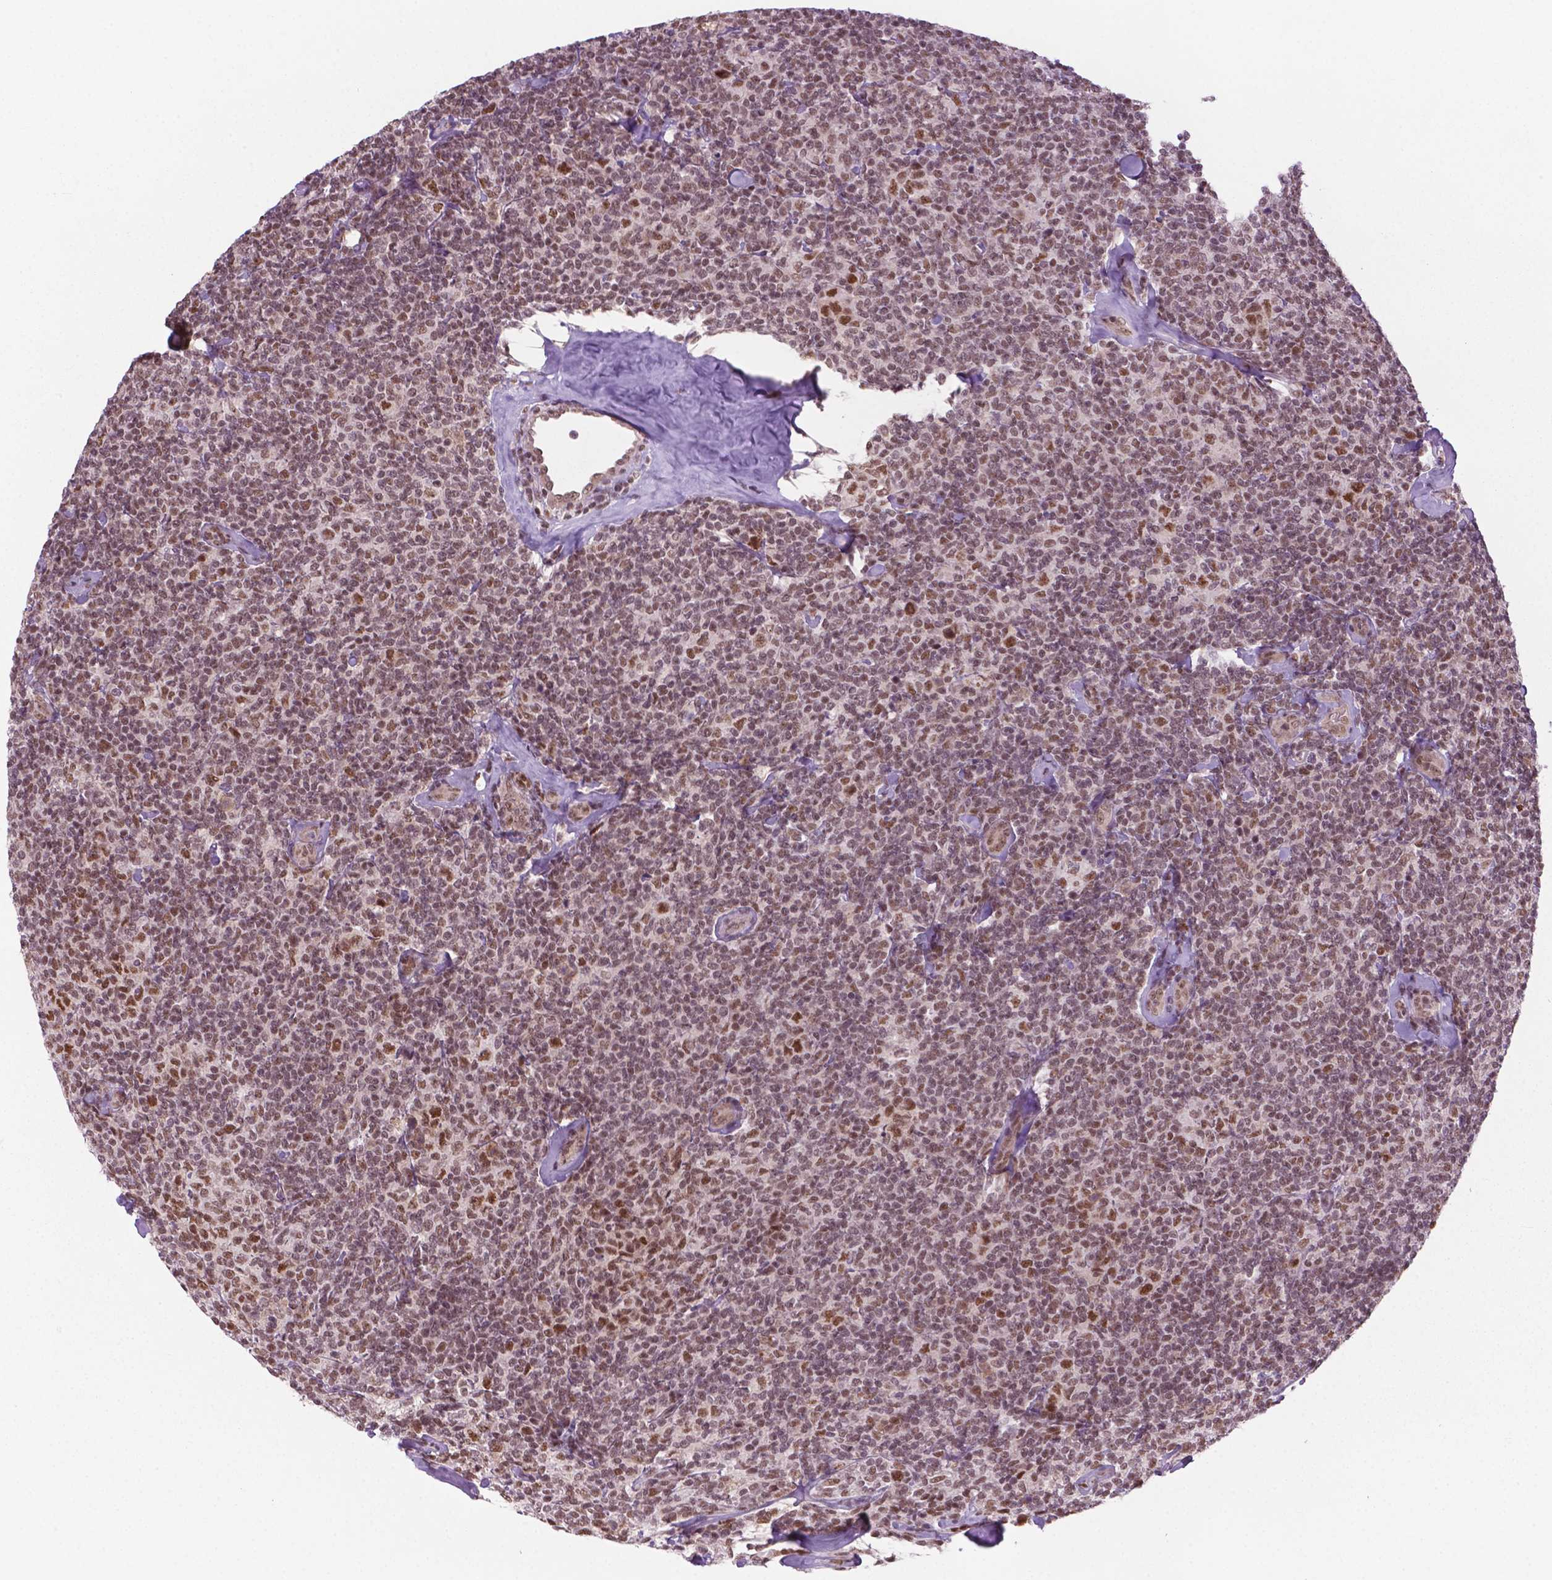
{"staining": {"intensity": "moderate", "quantity": ">75%", "location": "nuclear"}, "tissue": "lymphoma", "cell_type": "Tumor cells", "image_type": "cancer", "snomed": [{"axis": "morphology", "description": "Malignant lymphoma, non-Hodgkin's type, Low grade"}, {"axis": "topography", "description": "Lymph node"}], "caption": "Immunohistochemical staining of malignant lymphoma, non-Hodgkin's type (low-grade) demonstrates medium levels of moderate nuclear staining in approximately >75% of tumor cells.", "gene": "PHAX", "patient": {"sex": "female", "age": 56}}